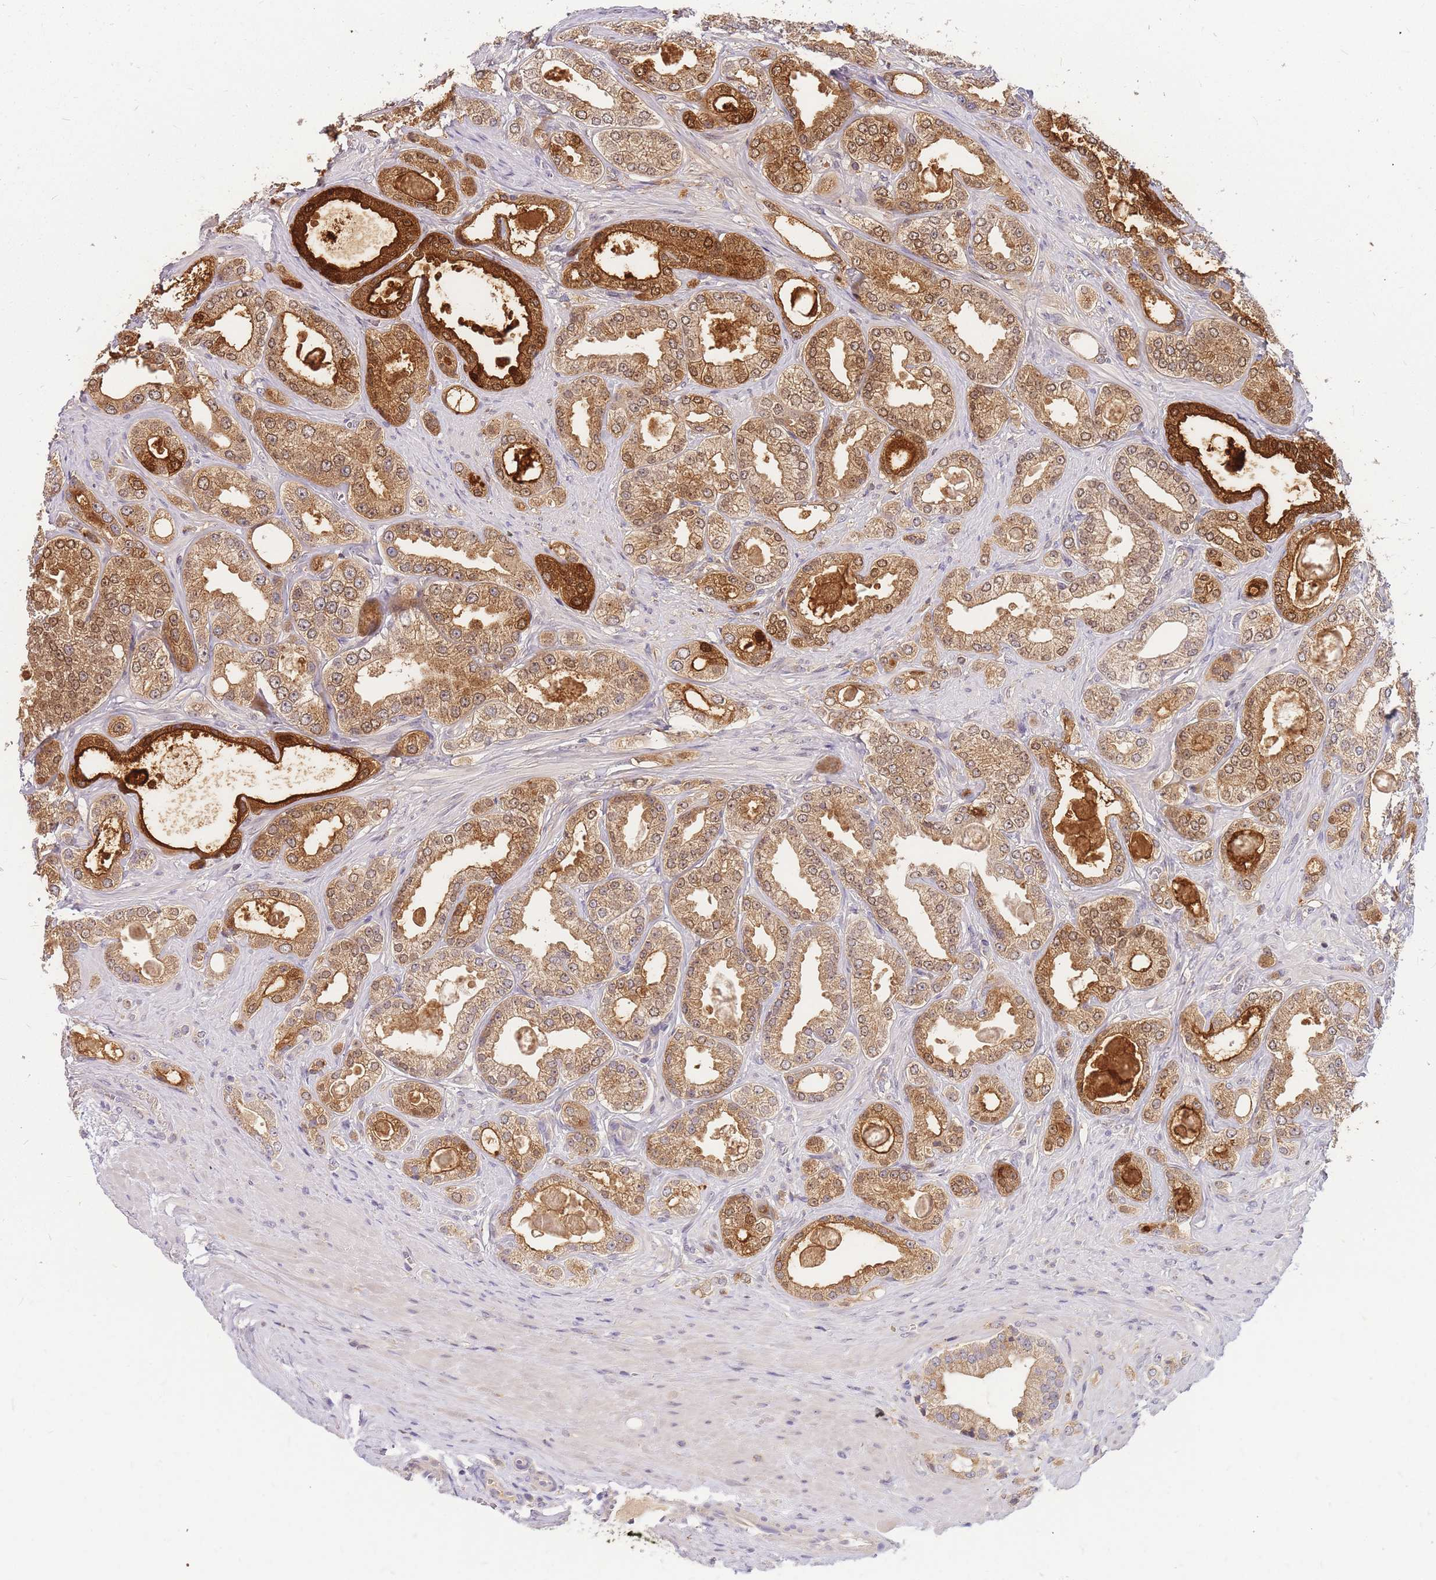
{"staining": {"intensity": "moderate", "quantity": "25%-75%", "location": "cytoplasmic/membranous"}, "tissue": "prostate cancer", "cell_type": "Tumor cells", "image_type": "cancer", "snomed": [{"axis": "morphology", "description": "Adenocarcinoma, Low grade"}, {"axis": "topography", "description": "Prostate"}], "caption": "The histopathology image demonstrates immunohistochemical staining of low-grade adenocarcinoma (prostate). There is moderate cytoplasmic/membranous positivity is identified in approximately 25%-75% of tumor cells.", "gene": "ZNF577", "patient": {"sex": "male", "age": 63}}